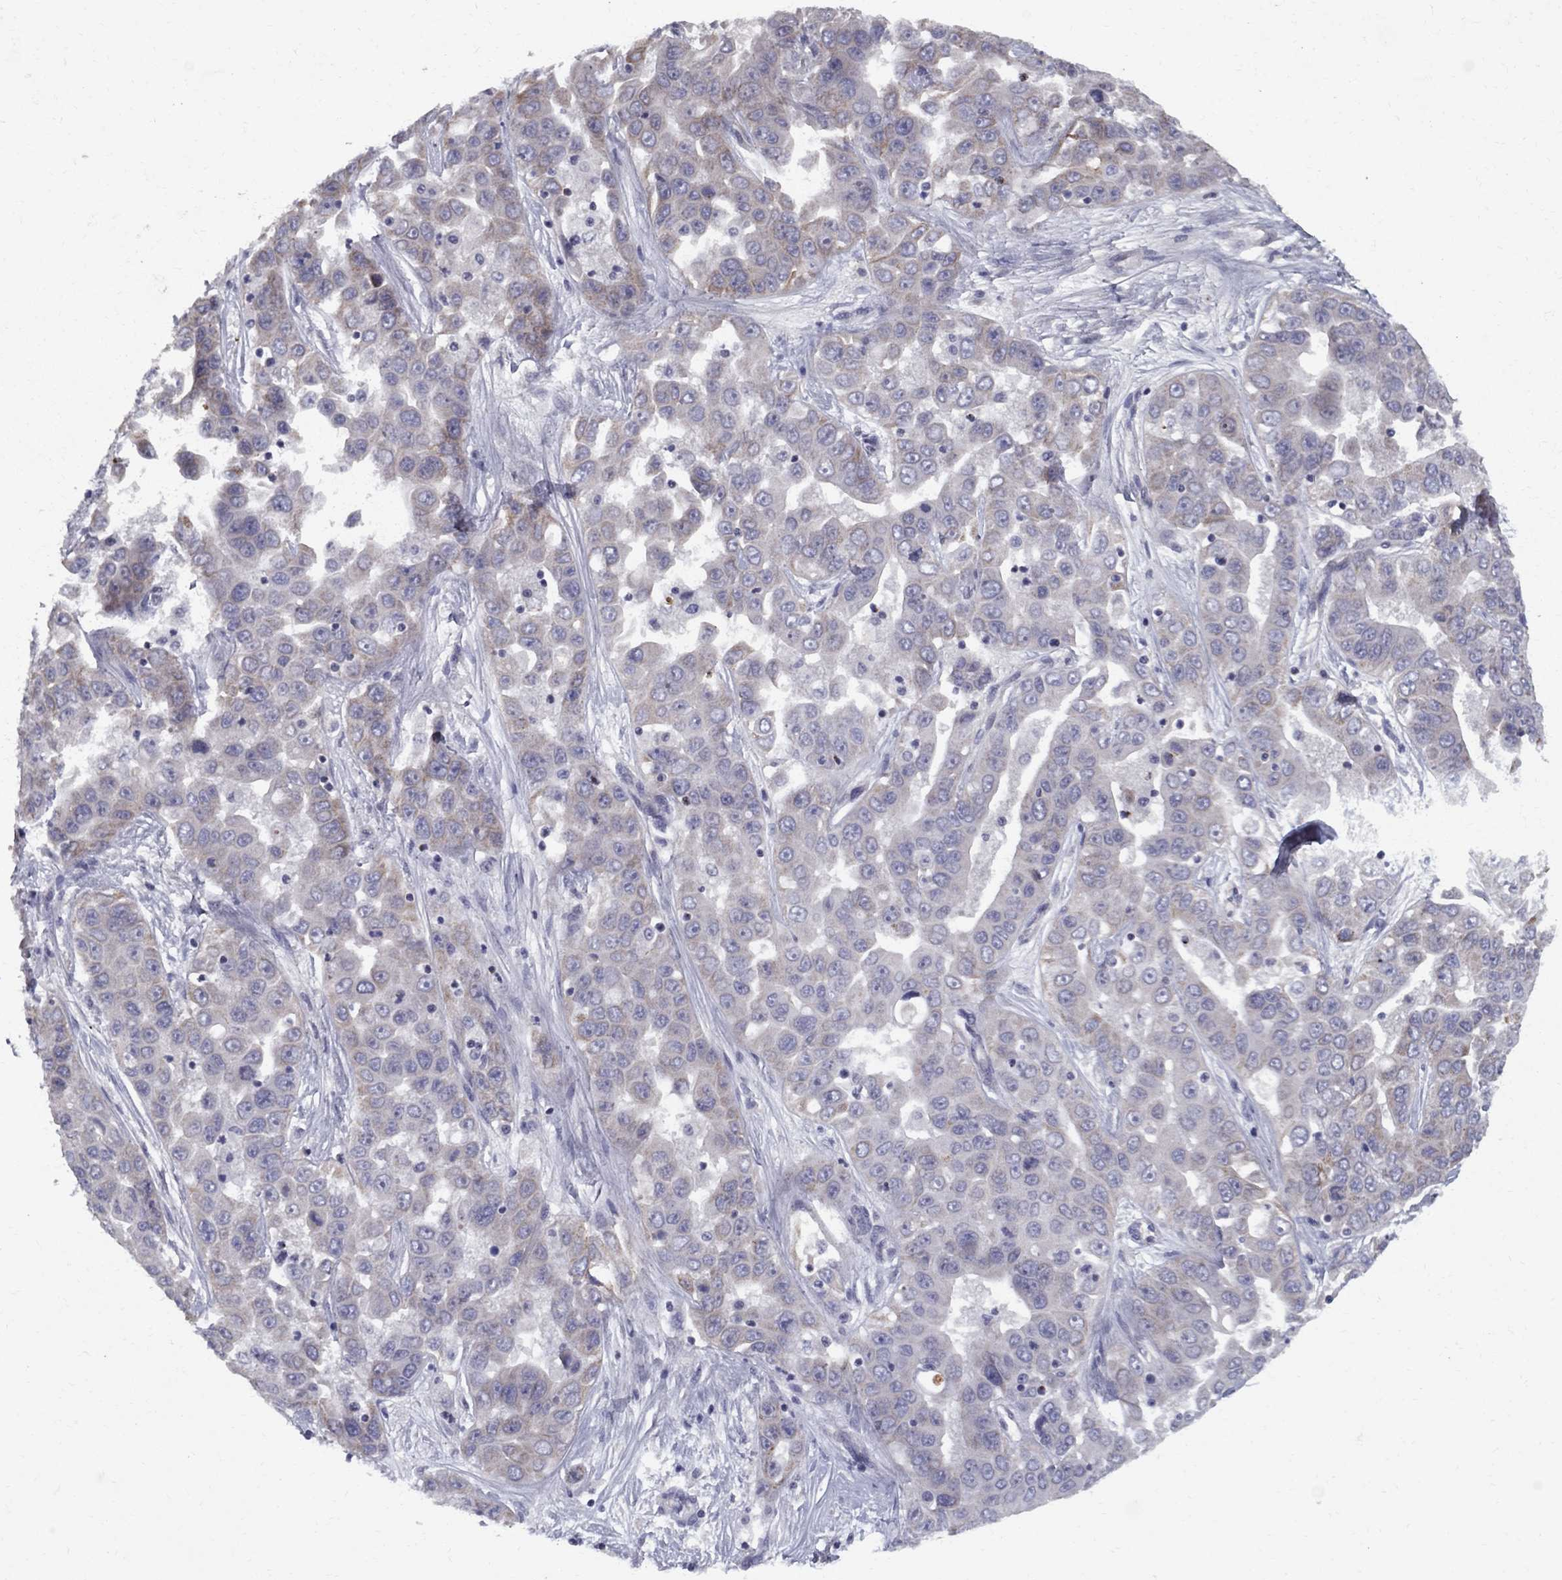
{"staining": {"intensity": "moderate", "quantity": "<25%", "location": "cytoplasmic/membranous"}, "tissue": "liver cancer", "cell_type": "Tumor cells", "image_type": "cancer", "snomed": [{"axis": "morphology", "description": "Cholangiocarcinoma"}, {"axis": "topography", "description": "Liver"}], "caption": "Immunohistochemistry (DAB) staining of liver cancer exhibits moderate cytoplasmic/membranous protein positivity in about <25% of tumor cells.", "gene": "CLIC6", "patient": {"sex": "female", "age": 52}}